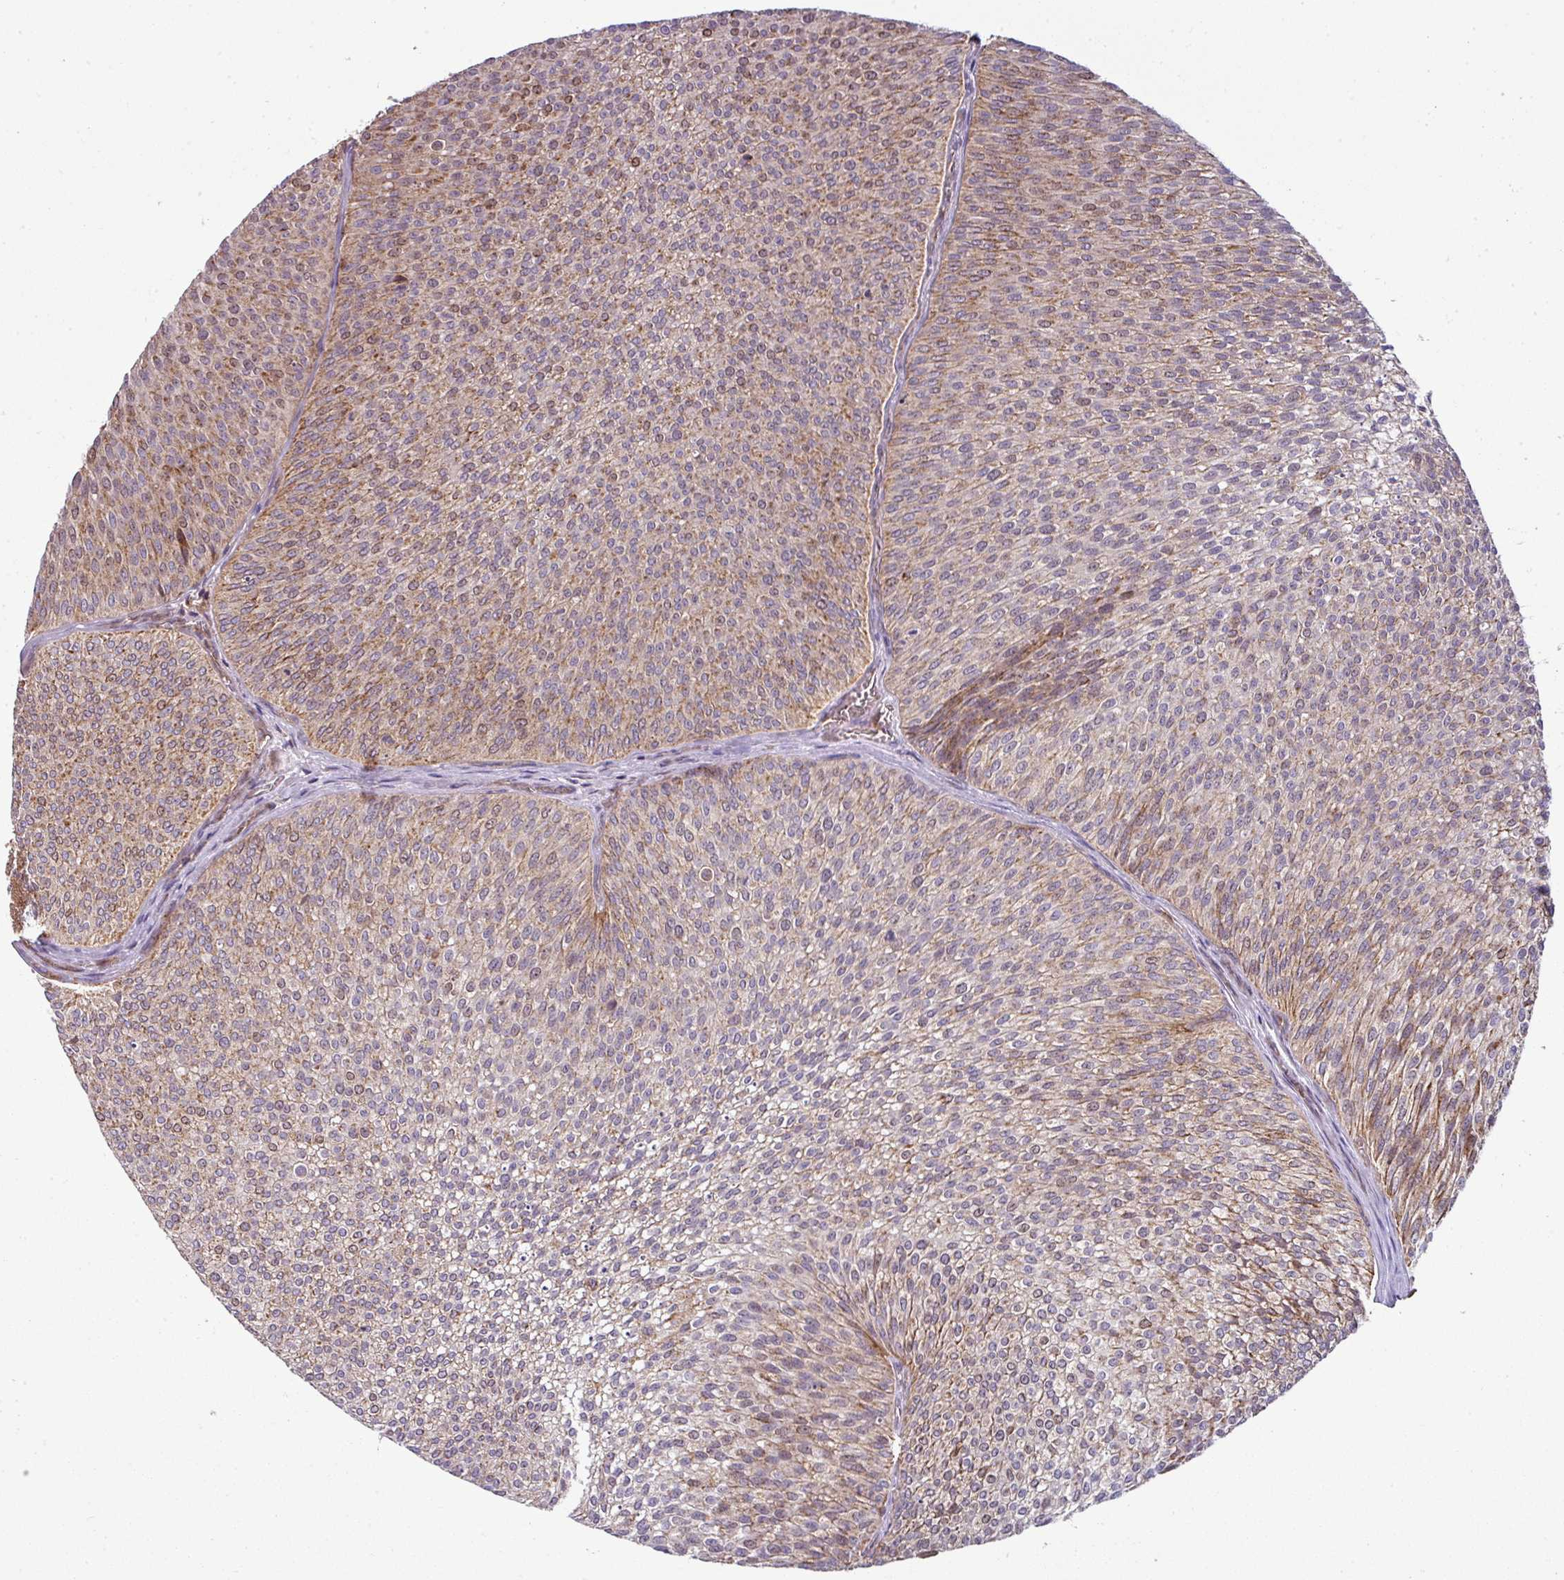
{"staining": {"intensity": "moderate", "quantity": "25%-75%", "location": "cytoplasmic/membranous,nuclear"}, "tissue": "urothelial cancer", "cell_type": "Tumor cells", "image_type": "cancer", "snomed": [{"axis": "morphology", "description": "Urothelial carcinoma, Low grade"}, {"axis": "topography", "description": "Urinary bladder"}], "caption": "Tumor cells show moderate cytoplasmic/membranous and nuclear expression in approximately 25%-75% of cells in urothelial carcinoma (low-grade).", "gene": "PRELID3B", "patient": {"sex": "male", "age": 91}}